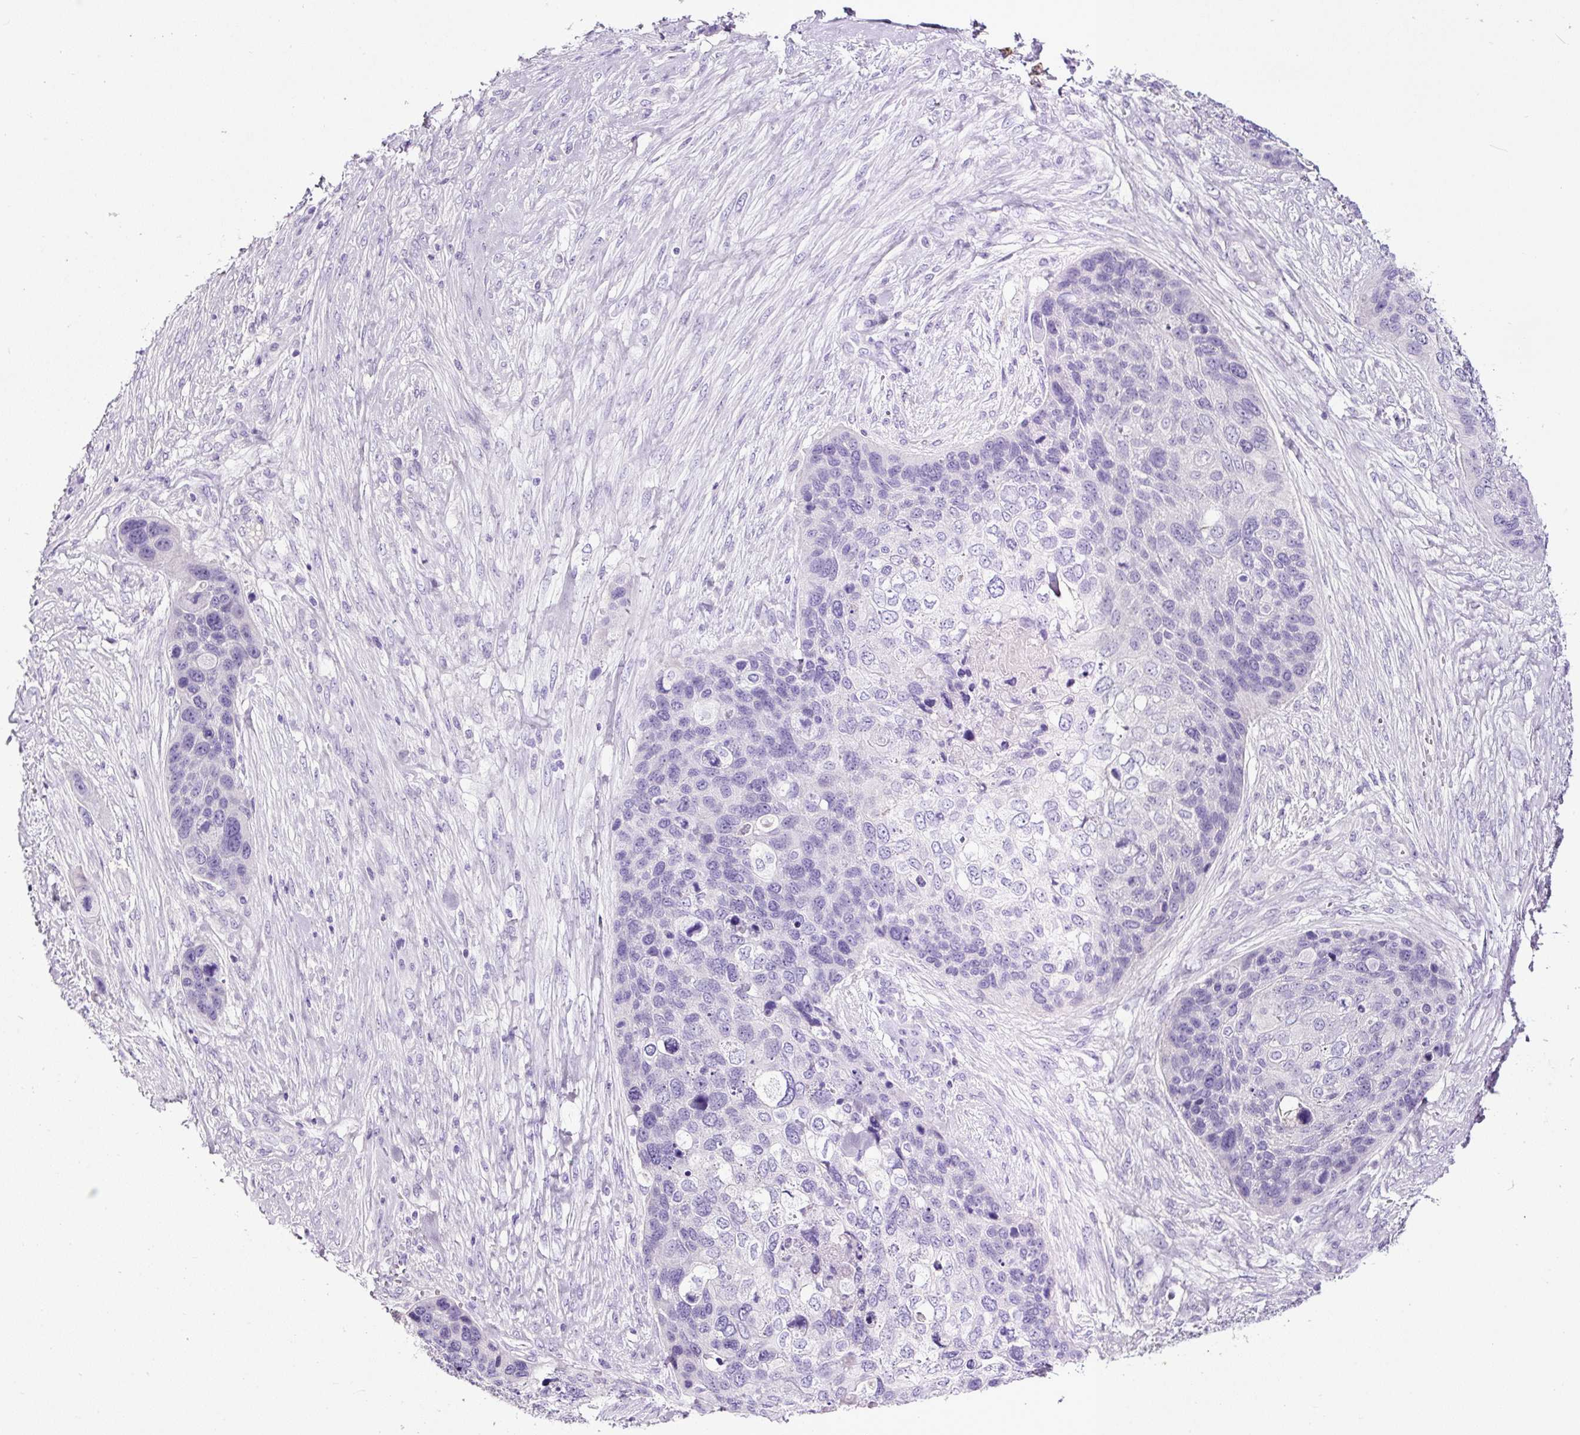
{"staining": {"intensity": "negative", "quantity": "none", "location": "none"}, "tissue": "skin cancer", "cell_type": "Tumor cells", "image_type": "cancer", "snomed": [{"axis": "morphology", "description": "Basal cell carcinoma"}, {"axis": "topography", "description": "Skin"}], "caption": "This histopathology image is of skin cancer (basal cell carcinoma) stained with IHC to label a protein in brown with the nuclei are counter-stained blue. There is no positivity in tumor cells. Brightfield microscopy of IHC stained with DAB (3,3'-diaminobenzidine) (brown) and hematoxylin (blue), captured at high magnification.", "gene": "SP8", "patient": {"sex": "female", "age": 74}}